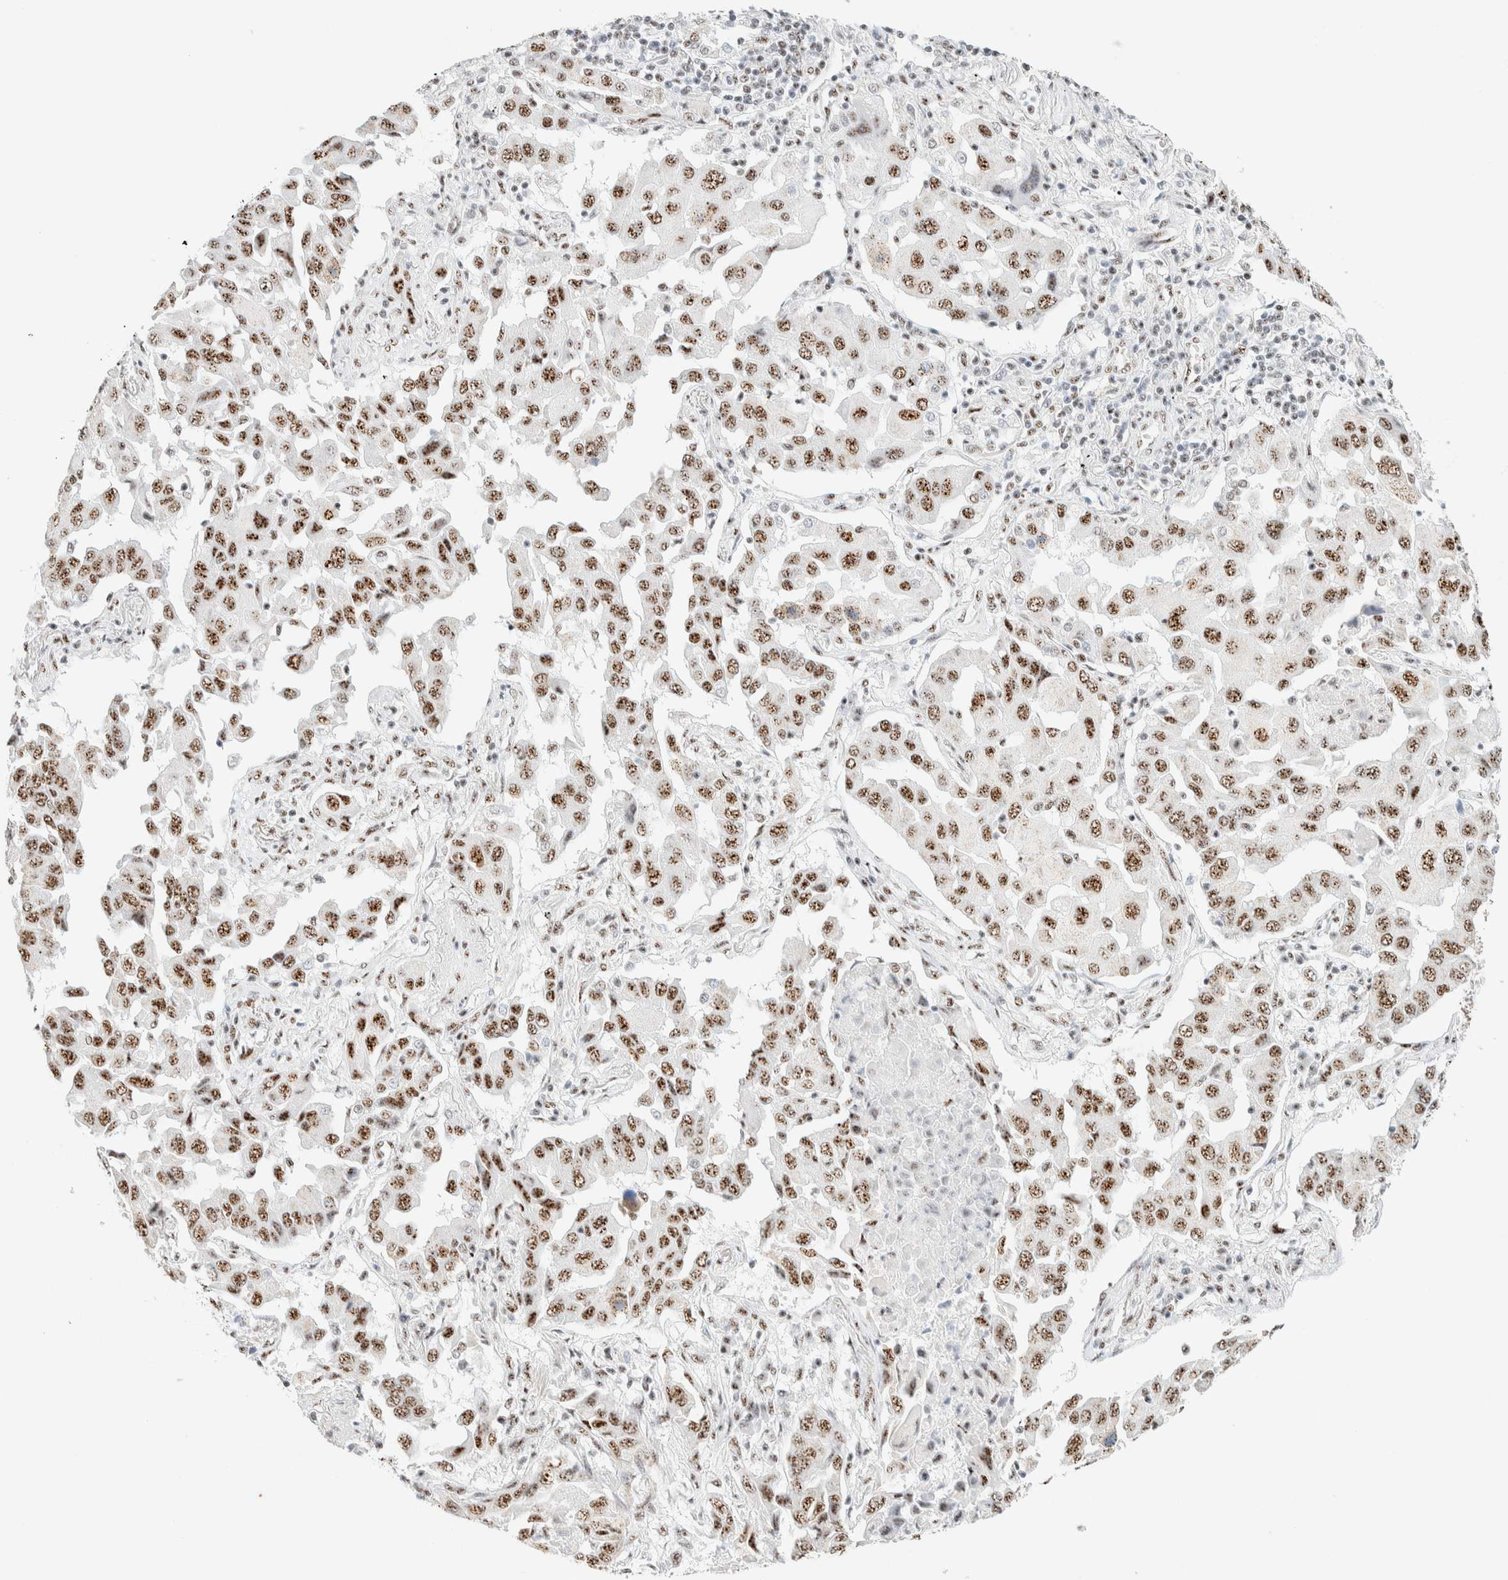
{"staining": {"intensity": "moderate", "quantity": ">75%", "location": "nuclear"}, "tissue": "lung cancer", "cell_type": "Tumor cells", "image_type": "cancer", "snomed": [{"axis": "morphology", "description": "Adenocarcinoma, NOS"}, {"axis": "topography", "description": "Lung"}], "caption": "This micrograph displays IHC staining of human lung cancer, with medium moderate nuclear staining in about >75% of tumor cells.", "gene": "SON", "patient": {"sex": "female", "age": 65}}